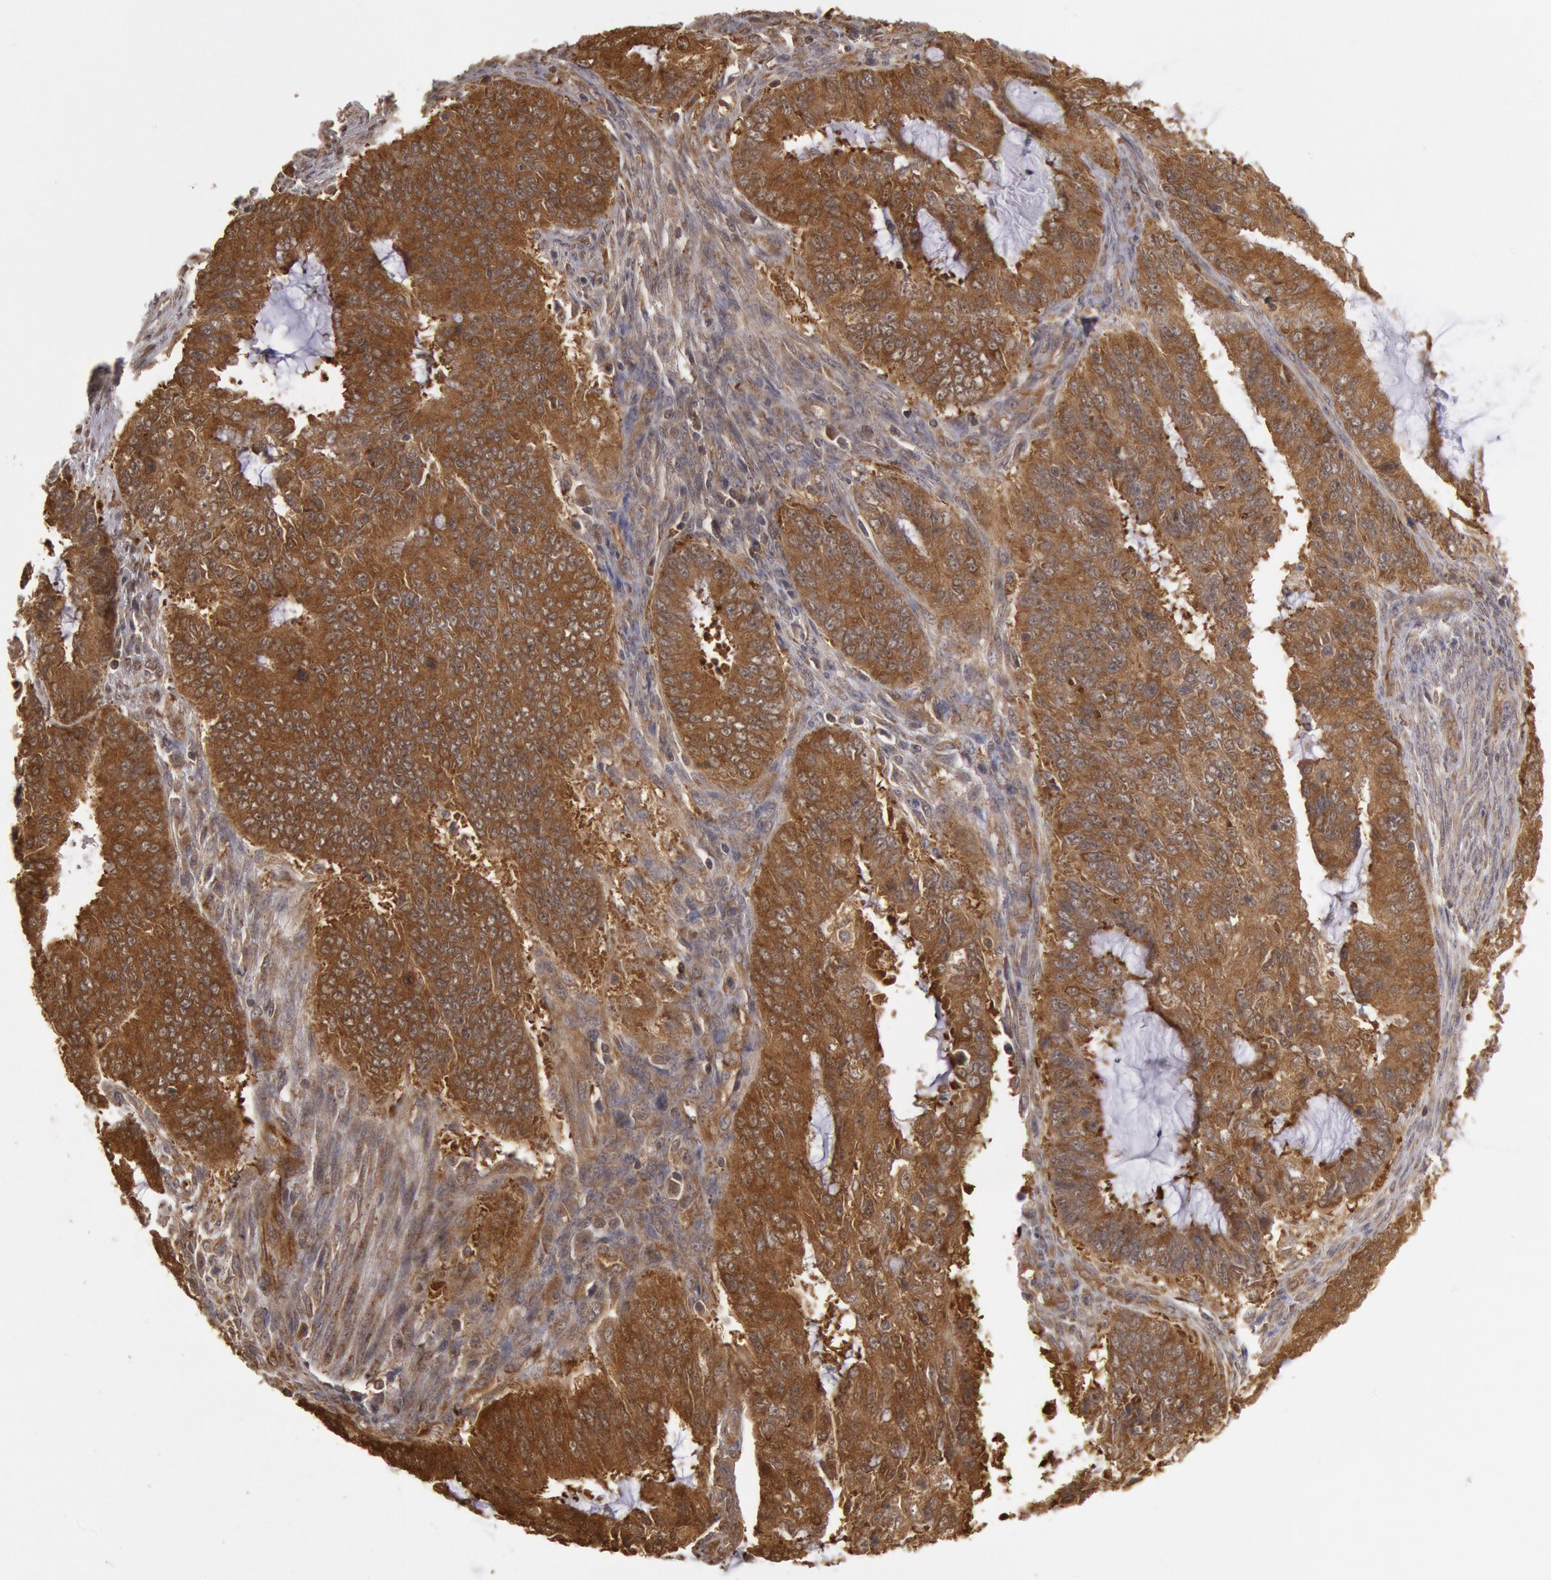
{"staining": {"intensity": "strong", "quantity": ">75%", "location": "cytoplasmic/membranous"}, "tissue": "endometrial cancer", "cell_type": "Tumor cells", "image_type": "cancer", "snomed": [{"axis": "morphology", "description": "Adenocarcinoma, NOS"}, {"axis": "topography", "description": "Endometrium"}], "caption": "This histopathology image reveals immunohistochemistry (IHC) staining of endometrial adenocarcinoma, with high strong cytoplasmic/membranous expression in approximately >75% of tumor cells.", "gene": "USP14", "patient": {"sex": "female", "age": 75}}